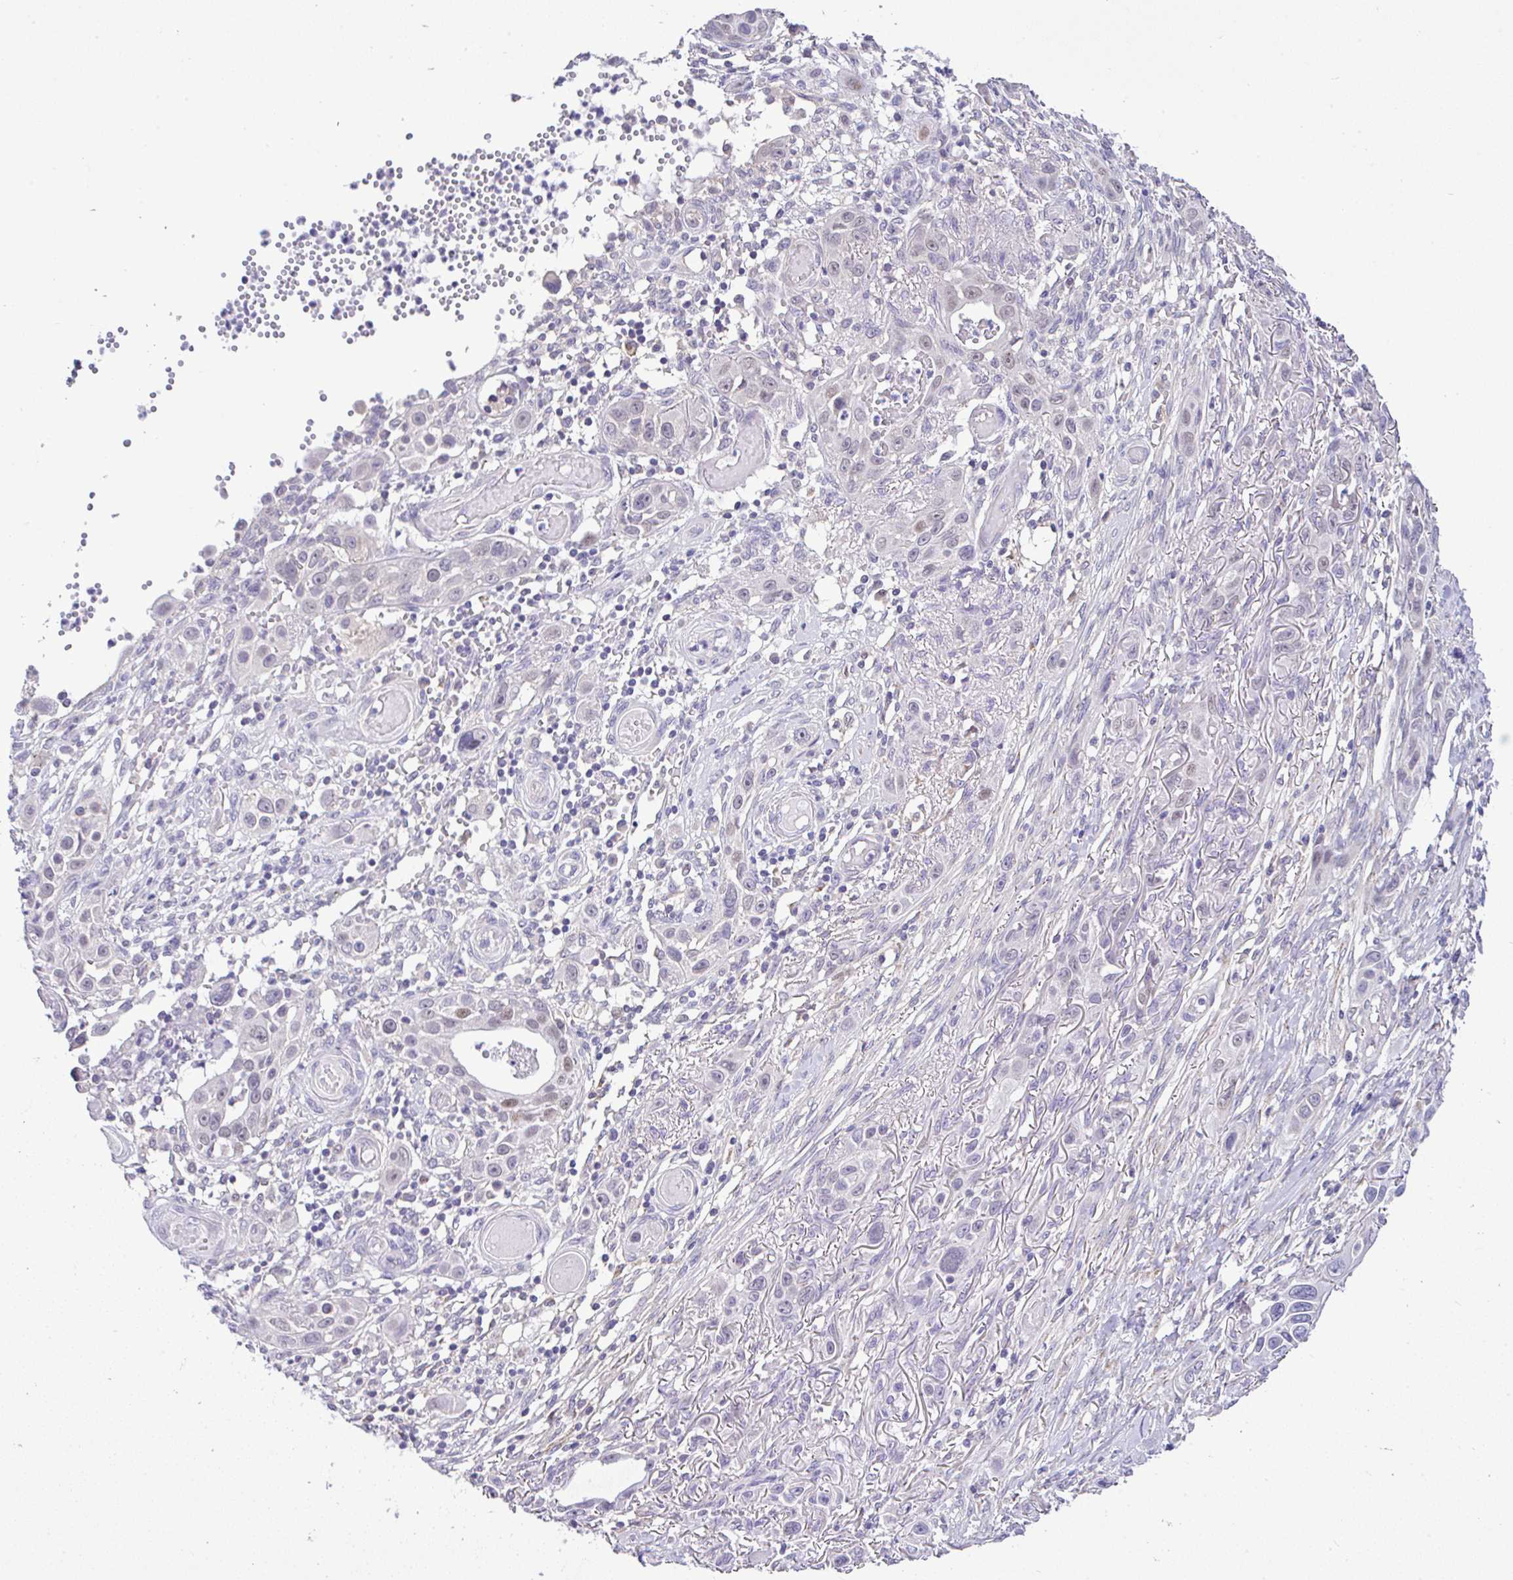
{"staining": {"intensity": "weak", "quantity": "<25%", "location": "nuclear"}, "tissue": "skin cancer", "cell_type": "Tumor cells", "image_type": "cancer", "snomed": [{"axis": "morphology", "description": "Squamous cell carcinoma, NOS"}, {"axis": "topography", "description": "Skin"}], "caption": "High magnification brightfield microscopy of squamous cell carcinoma (skin) stained with DAB (3,3'-diaminobenzidine) (brown) and counterstained with hematoxylin (blue): tumor cells show no significant staining.", "gene": "CTU1", "patient": {"sex": "female", "age": 69}}